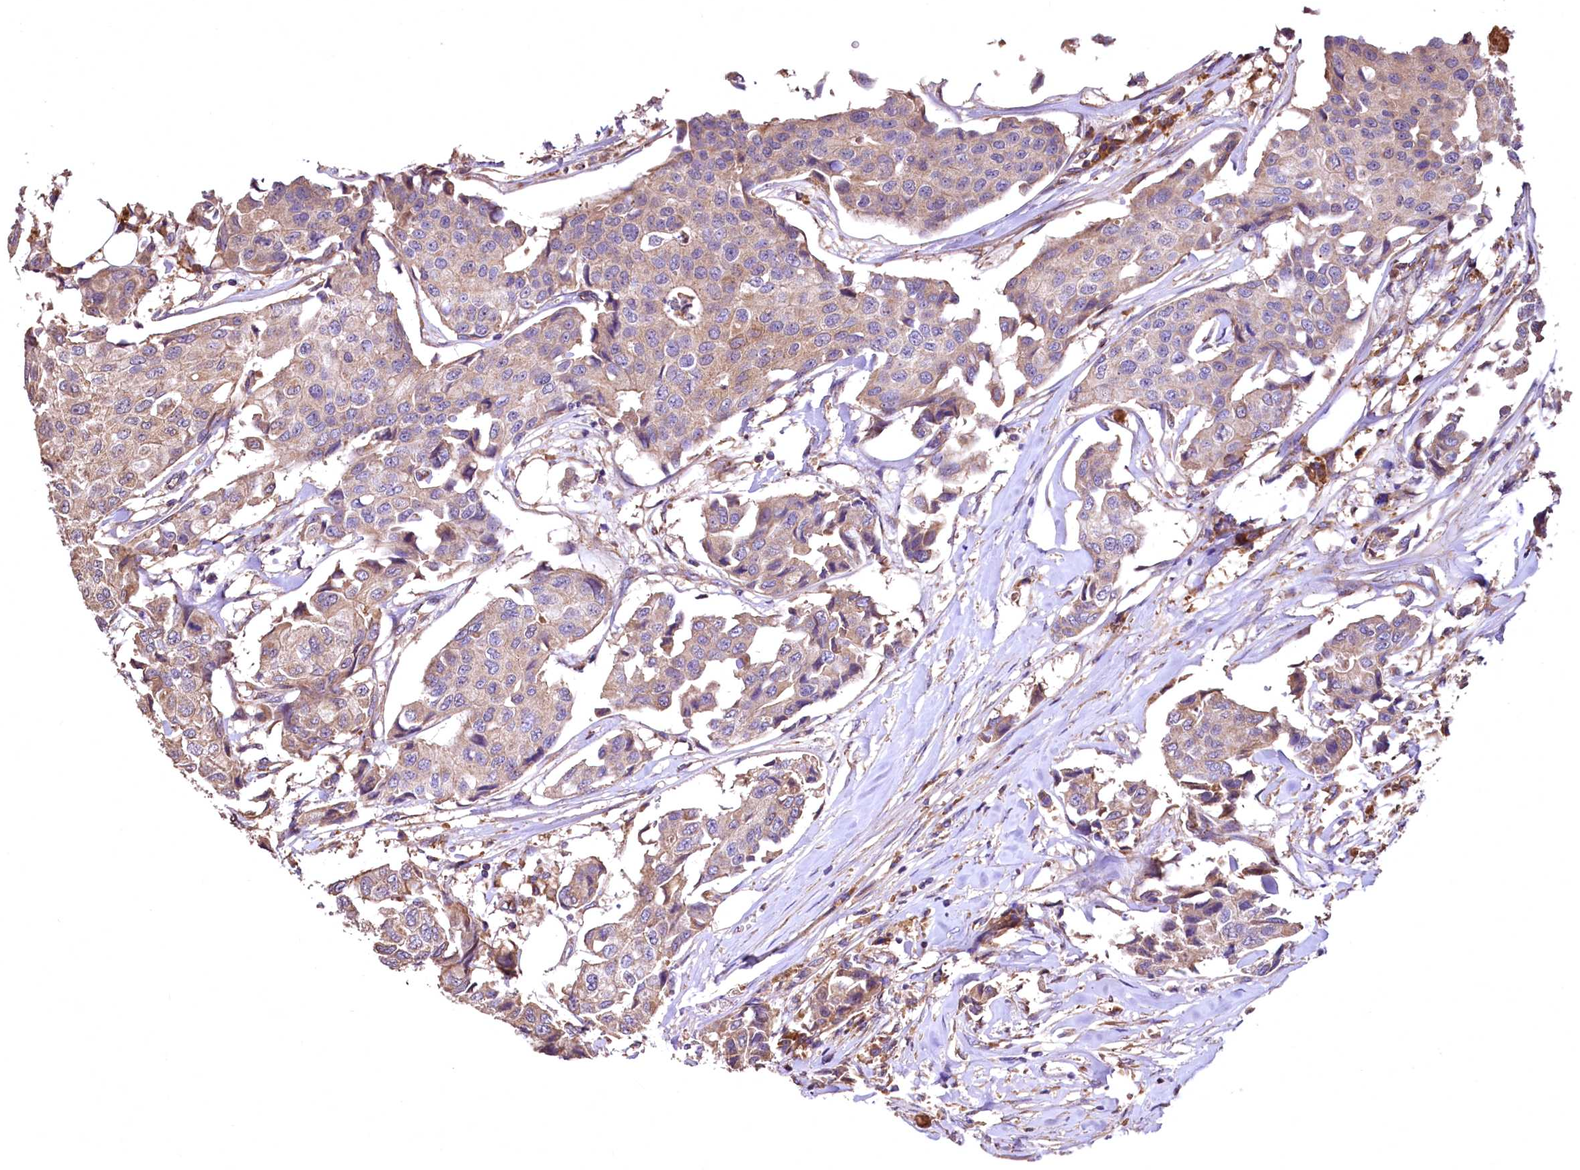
{"staining": {"intensity": "weak", "quantity": ">75%", "location": "cytoplasmic/membranous"}, "tissue": "breast cancer", "cell_type": "Tumor cells", "image_type": "cancer", "snomed": [{"axis": "morphology", "description": "Duct carcinoma"}, {"axis": "topography", "description": "Breast"}], "caption": "Weak cytoplasmic/membranous expression is appreciated in about >75% of tumor cells in breast cancer.", "gene": "RASSF1", "patient": {"sex": "female", "age": 80}}